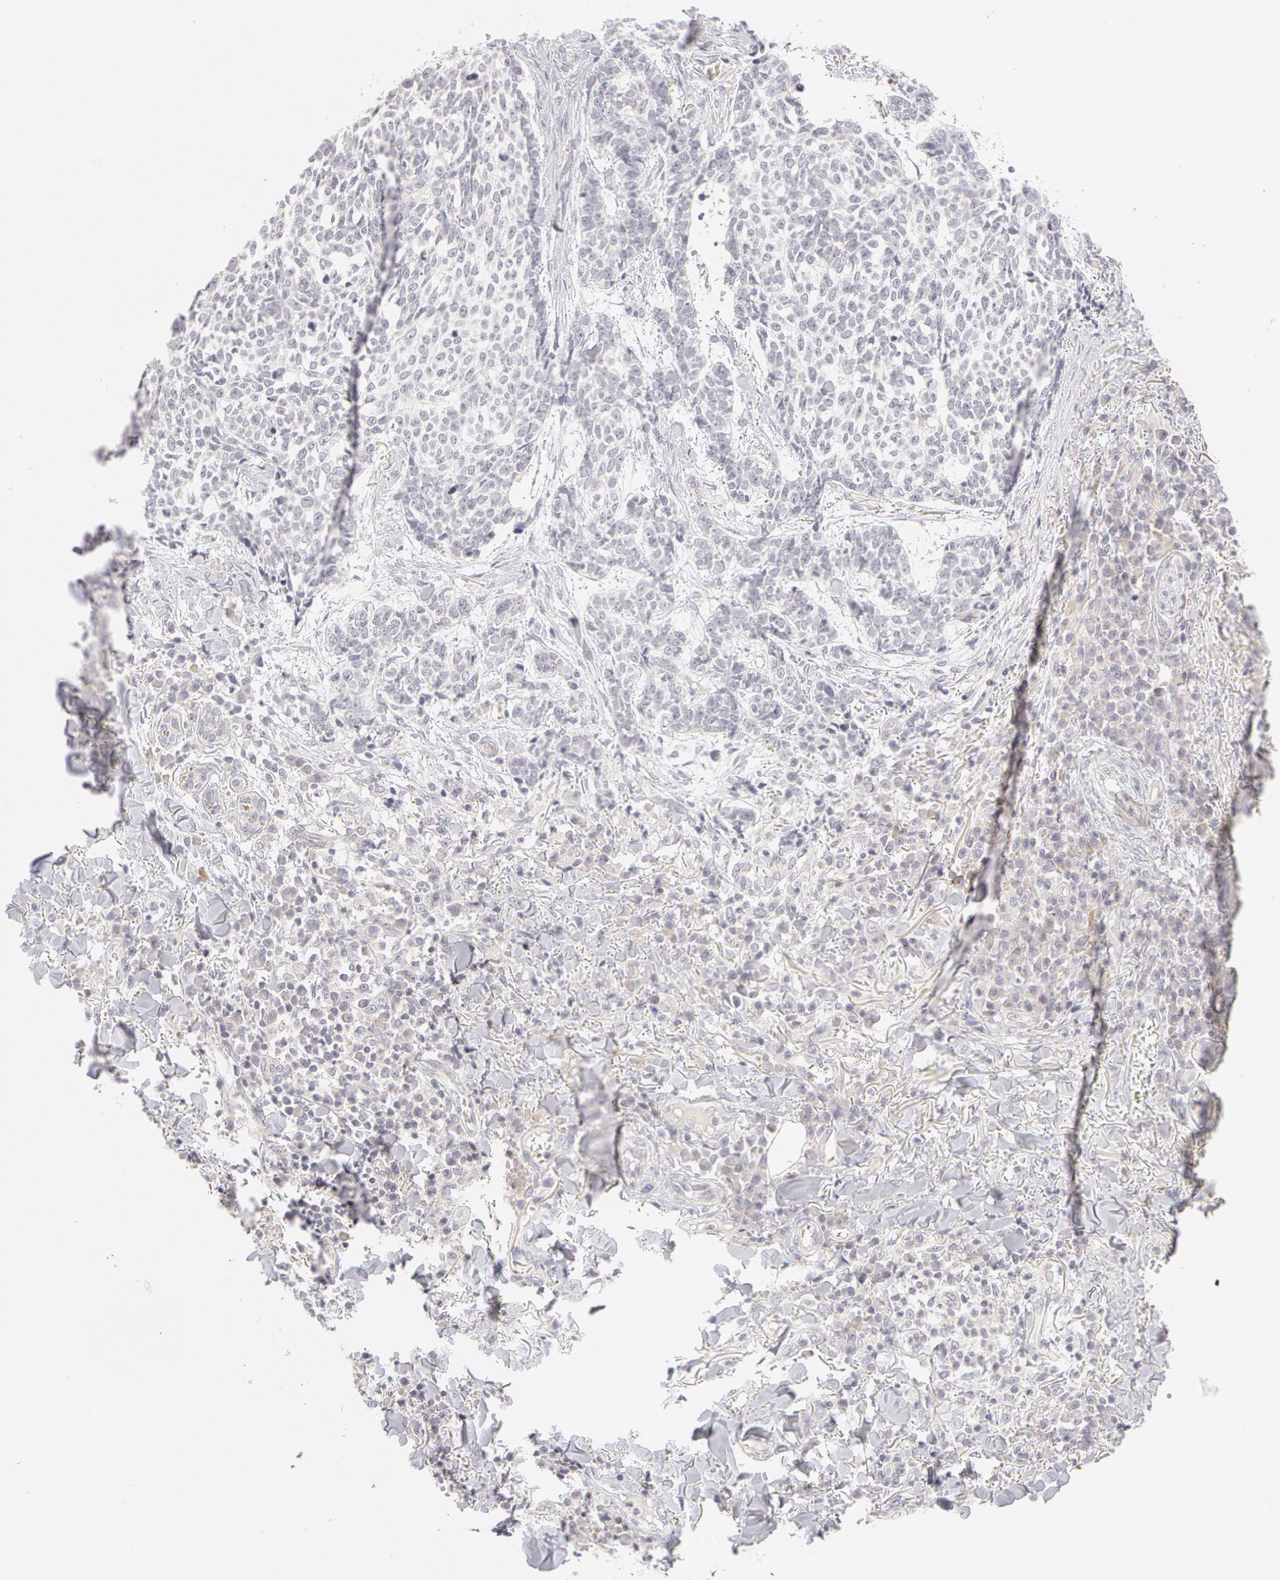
{"staining": {"intensity": "negative", "quantity": "none", "location": "none"}, "tissue": "skin cancer", "cell_type": "Tumor cells", "image_type": "cancer", "snomed": [{"axis": "morphology", "description": "Basal cell carcinoma"}, {"axis": "topography", "description": "Skin"}], "caption": "Human basal cell carcinoma (skin) stained for a protein using immunohistochemistry (IHC) reveals no expression in tumor cells.", "gene": "ABCB1", "patient": {"sex": "female", "age": 89}}